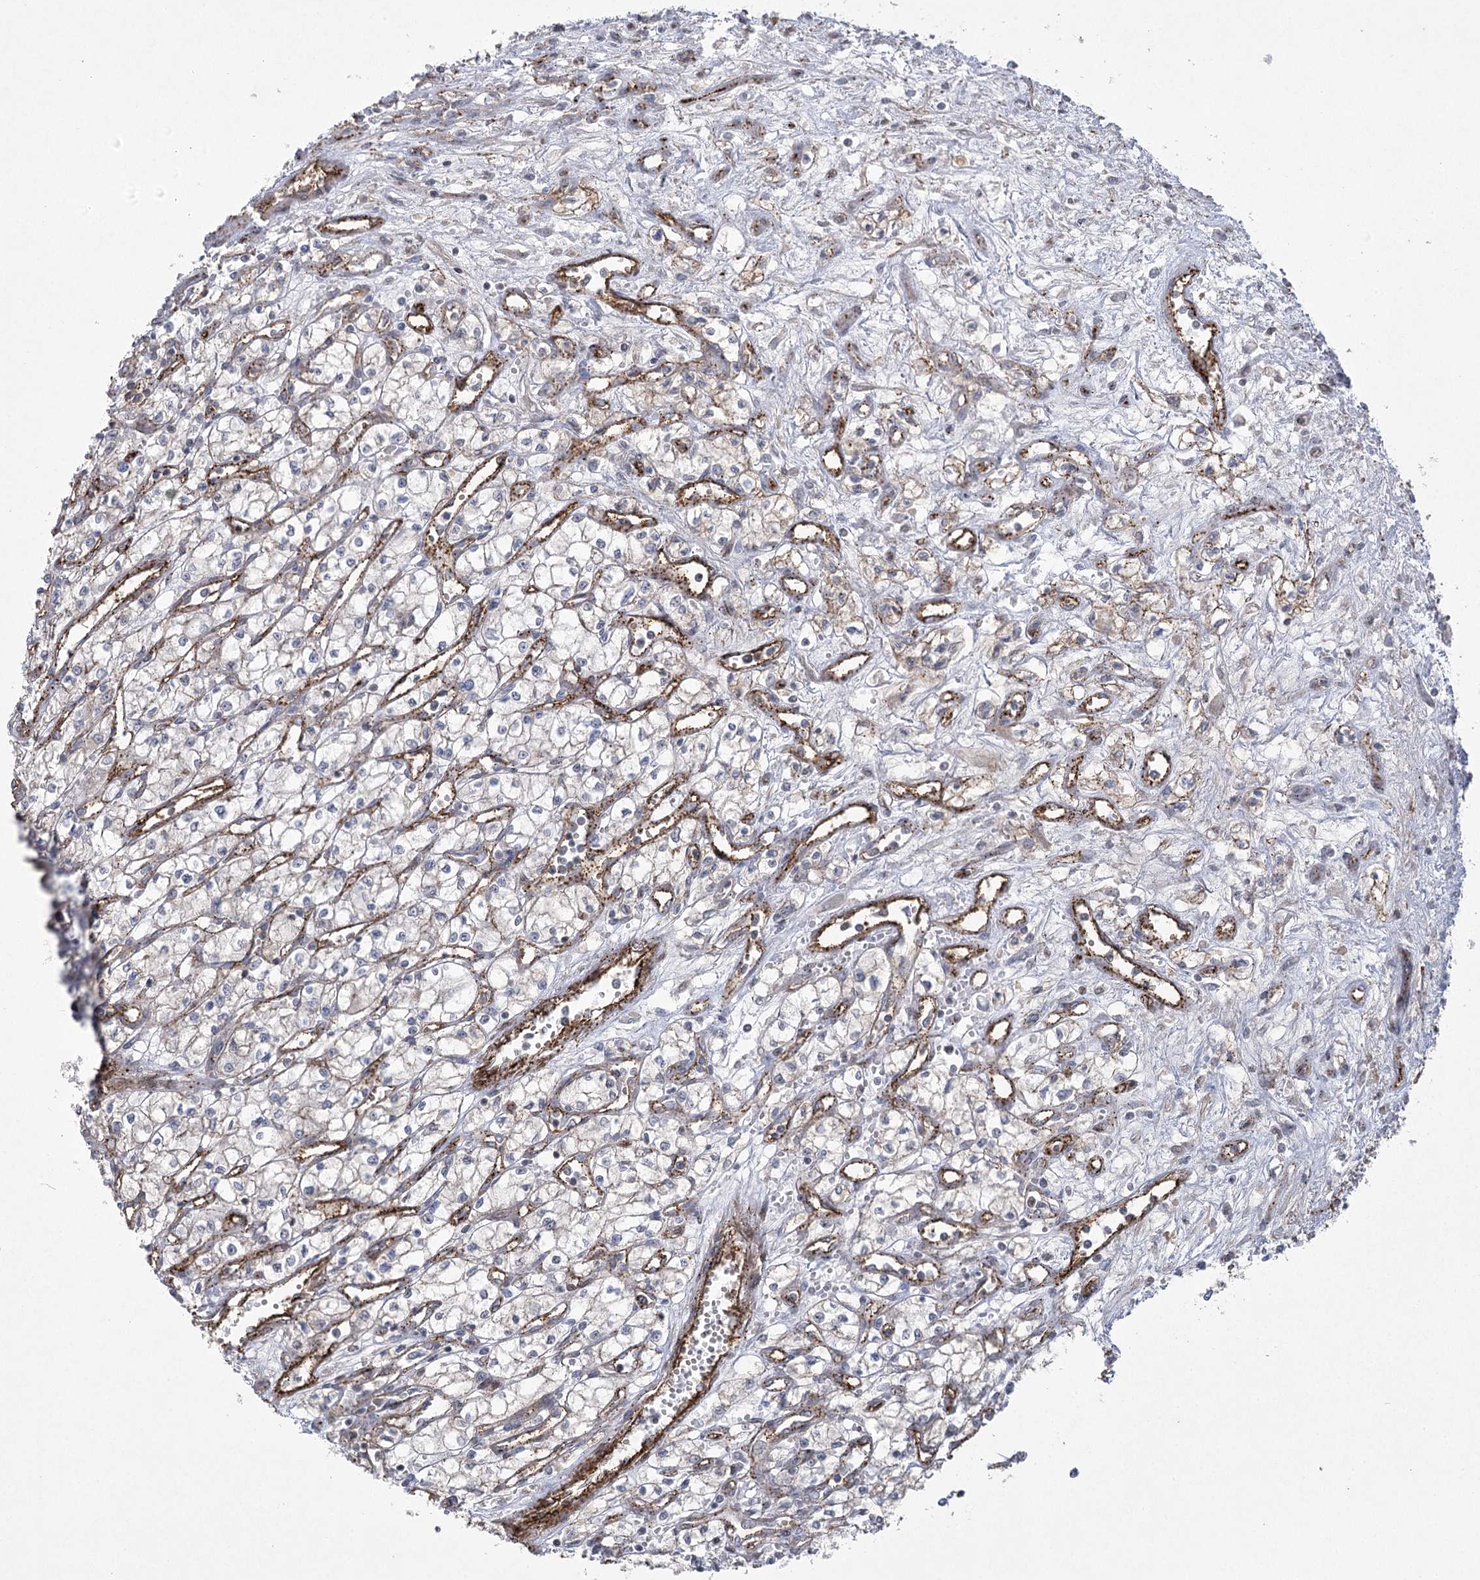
{"staining": {"intensity": "weak", "quantity": "<25%", "location": "cytoplasmic/membranous"}, "tissue": "renal cancer", "cell_type": "Tumor cells", "image_type": "cancer", "snomed": [{"axis": "morphology", "description": "Adenocarcinoma, NOS"}, {"axis": "topography", "description": "Kidney"}], "caption": "High power microscopy histopathology image of an IHC histopathology image of adenocarcinoma (renal), revealing no significant positivity in tumor cells.", "gene": "AMTN", "patient": {"sex": "male", "age": 59}}